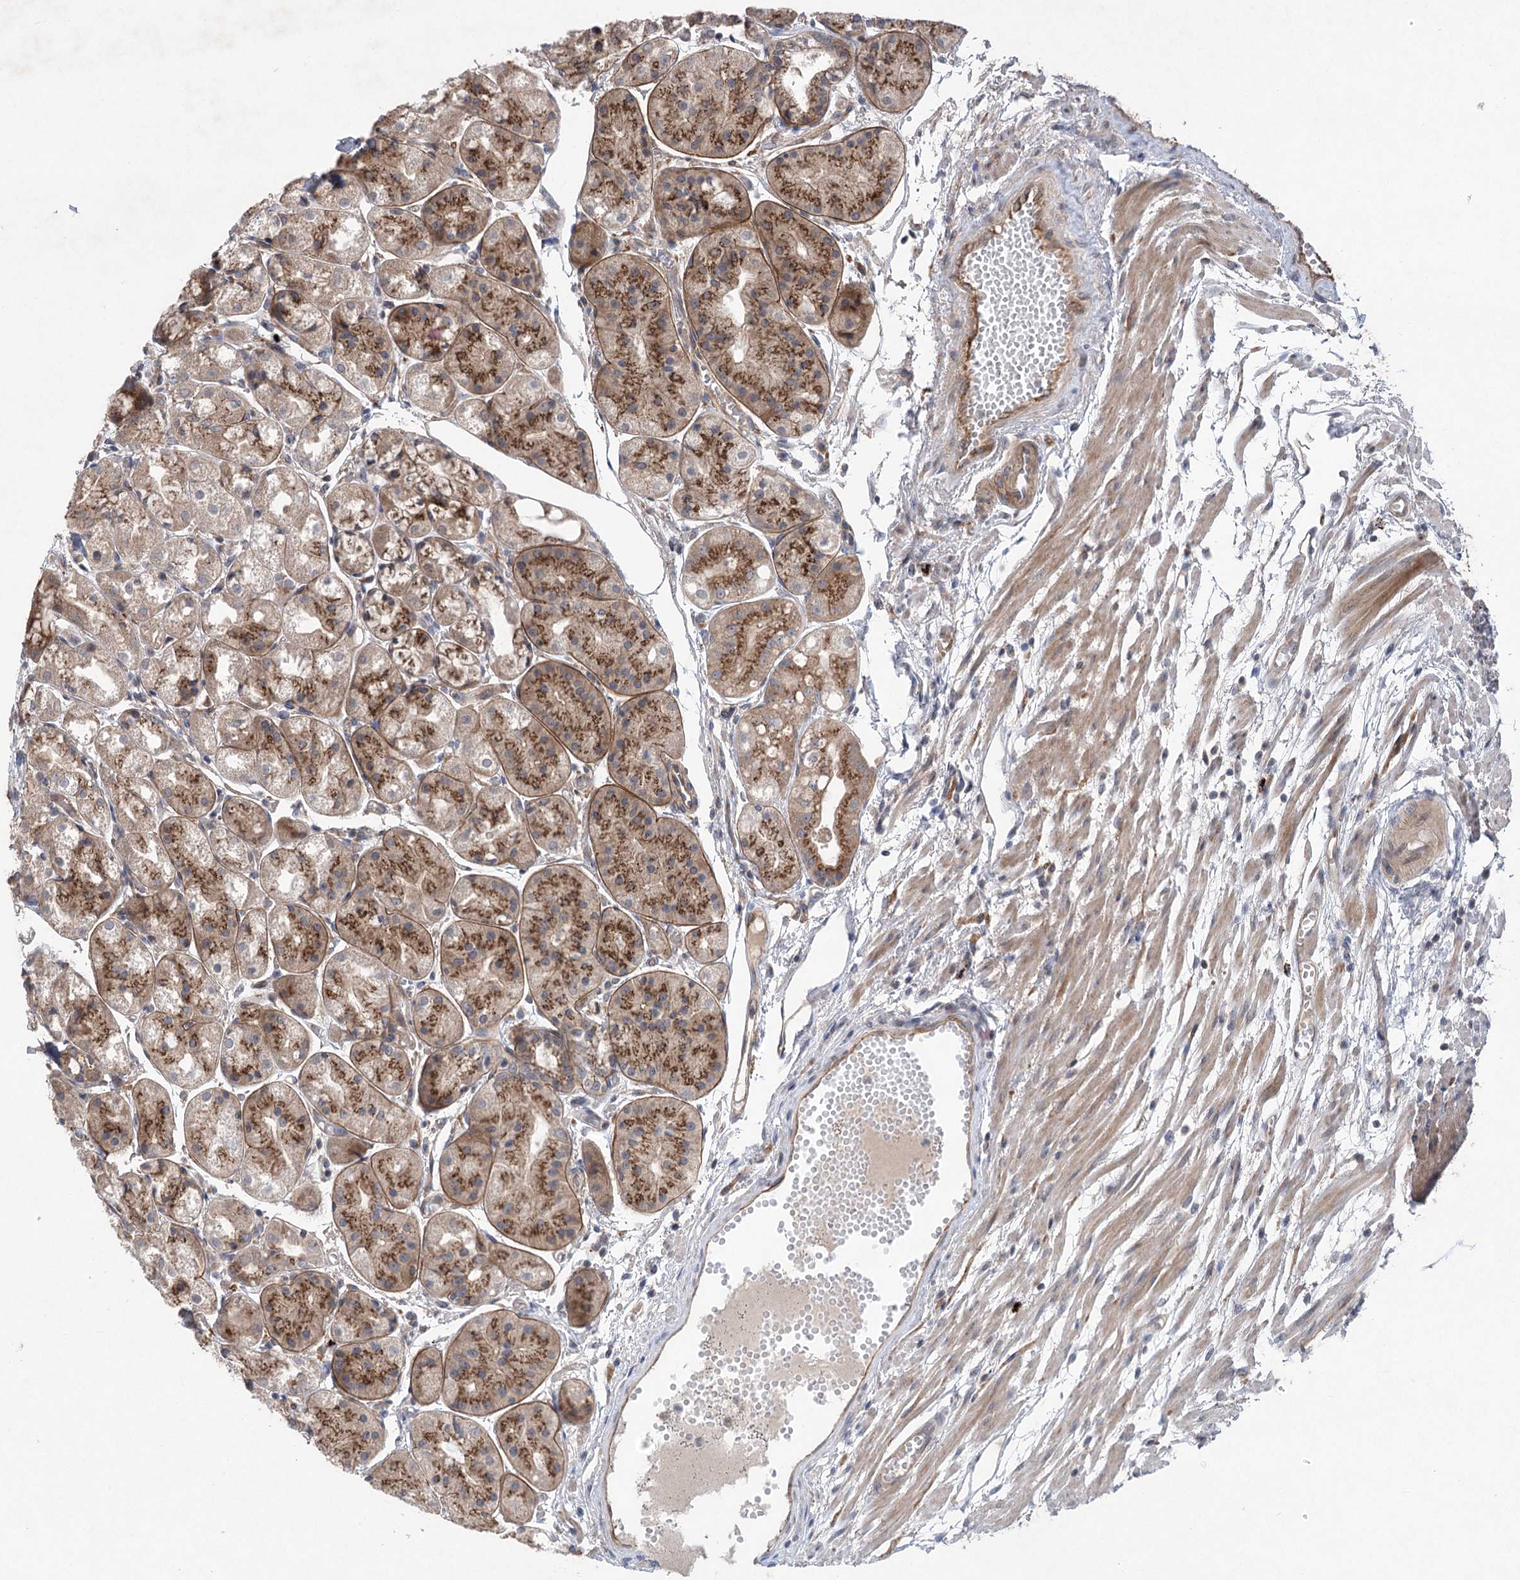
{"staining": {"intensity": "strong", "quantity": ">75%", "location": "cytoplasmic/membranous,nuclear"}, "tissue": "stomach", "cell_type": "Glandular cells", "image_type": "normal", "snomed": [{"axis": "morphology", "description": "Normal tissue, NOS"}, {"axis": "topography", "description": "Stomach, upper"}], "caption": "Protein expression by immunohistochemistry (IHC) exhibits strong cytoplasmic/membranous,nuclear expression in about >75% of glandular cells in benign stomach. Immunohistochemistry stains the protein of interest in brown and the nuclei are stained blue.", "gene": "METTL24", "patient": {"sex": "male", "age": 72}}